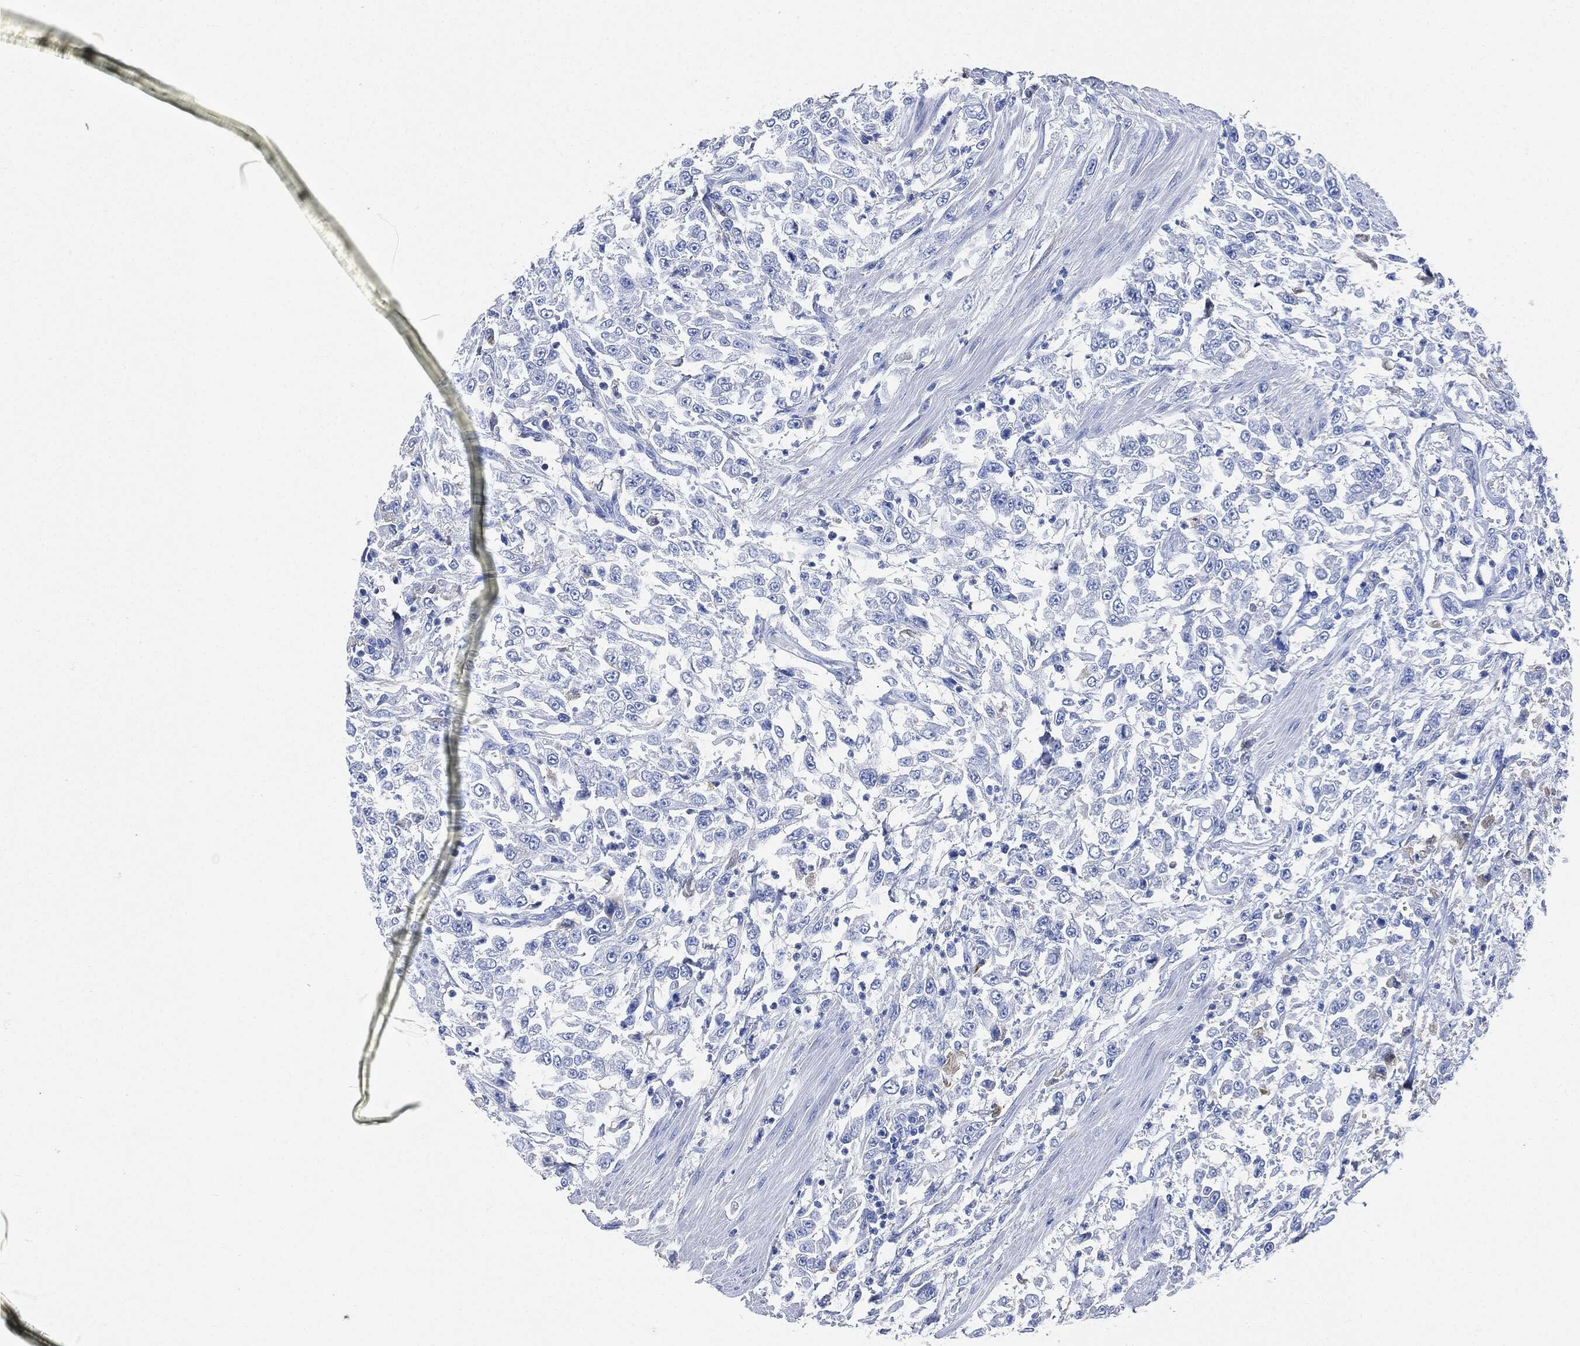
{"staining": {"intensity": "negative", "quantity": "none", "location": "none"}, "tissue": "urothelial cancer", "cell_type": "Tumor cells", "image_type": "cancer", "snomed": [{"axis": "morphology", "description": "Urothelial carcinoma, High grade"}, {"axis": "topography", "description": "Urinary bladder"}], "caption": "An image of urothelial cancer stained for a protein exhibits no brown staining in tumor cells.", "gene": "IGLV6-57", "patient": {"sex": "male", "age": 46}}